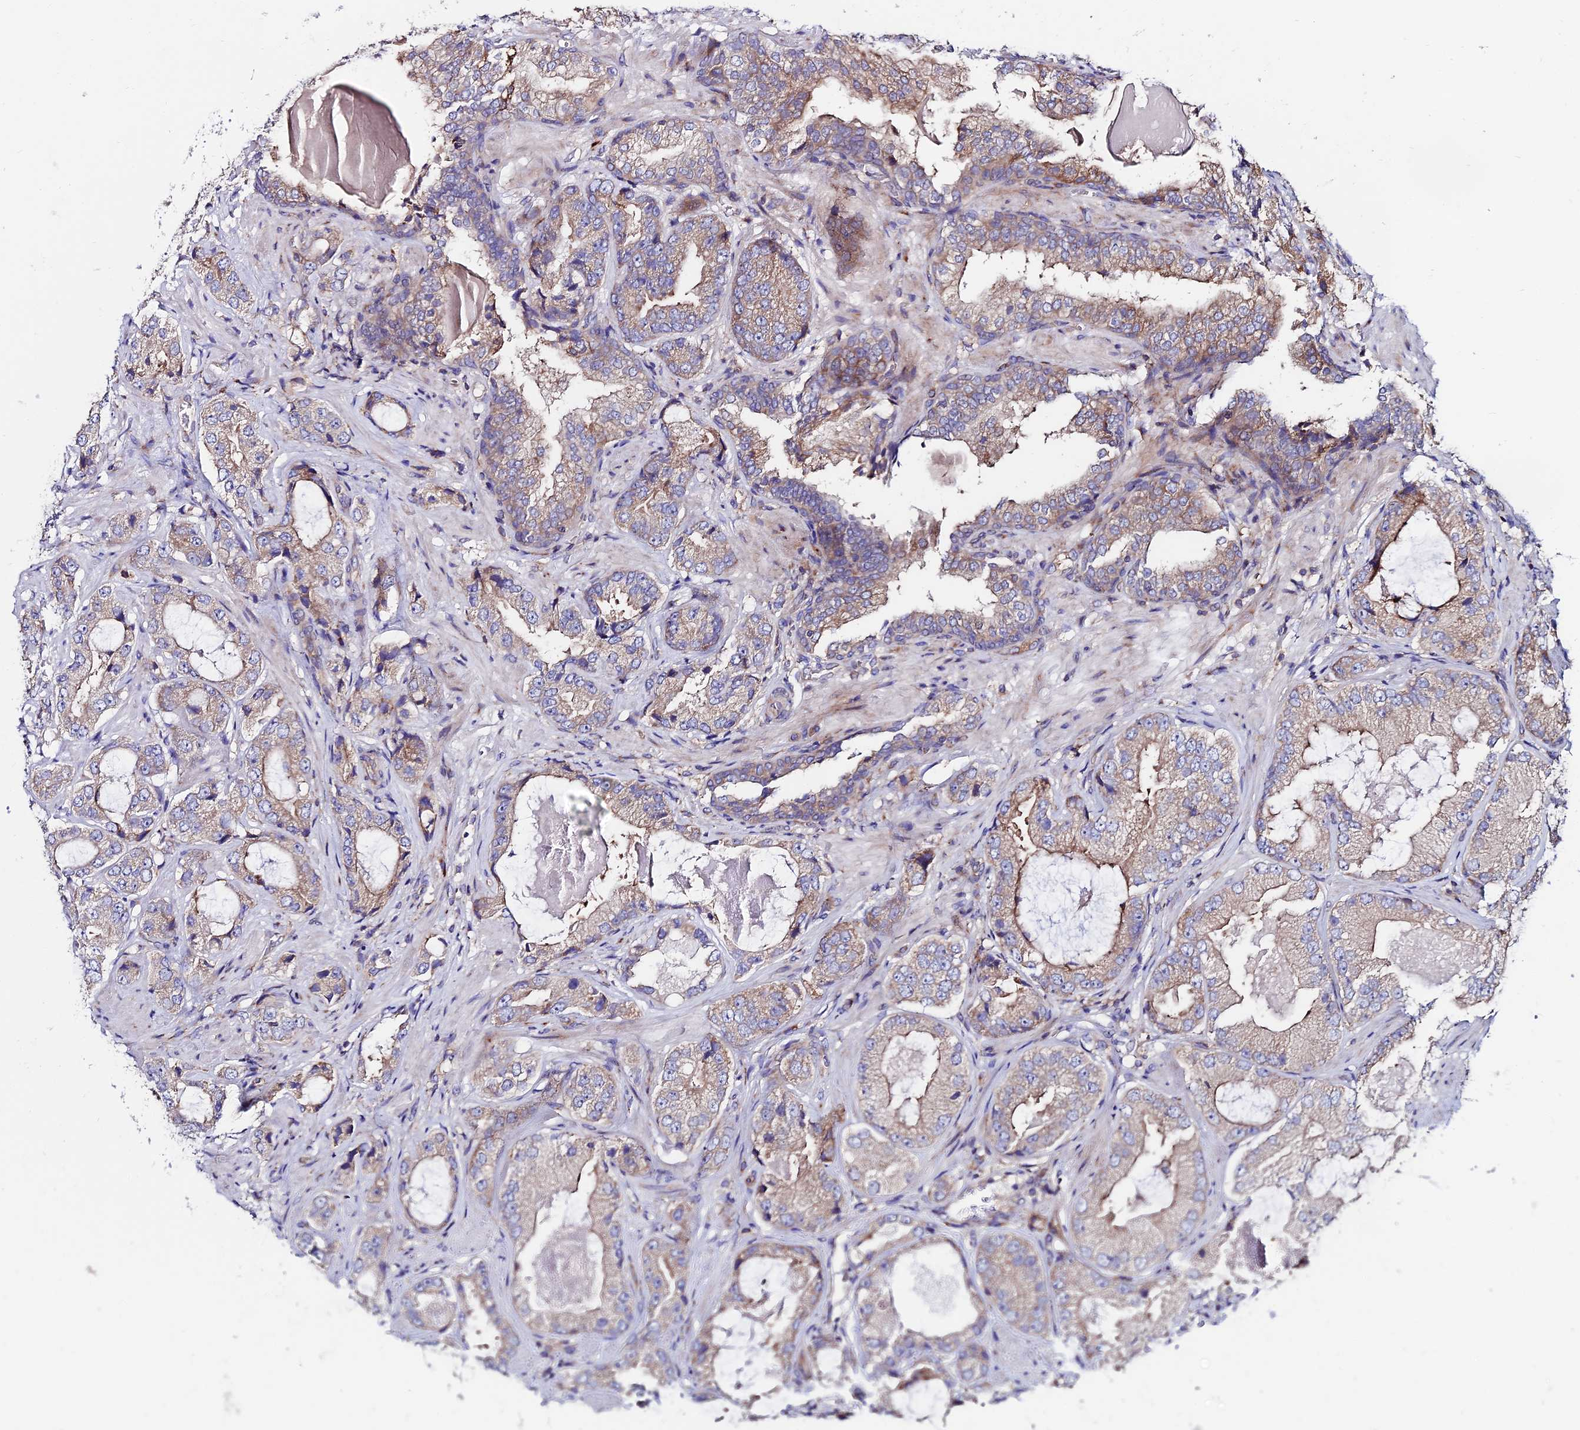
{"staining": {"intensity": "moderate", "quantity": "25%-75%", "location": "cytoplasmic/membranous"}, "tissue": "prostate cancer", "cell_type": "Tumor cells", "image_type": "cancer", "snomed": [{"axis": "morphology", "description": "Adenocarcinoma, High grade"}, {"axis": "topography", "description": "Prostate"}], "caption": "Adenocarcinoma (high-grade) (prostate) was stained to show a protein in brown. There is medium levels of moderate cytoplasmic/membranous positivity in approximately 25%-75% of tumor cells.", "gene": "EIF3K", "patient": {"sex": "male", "age": 59}}